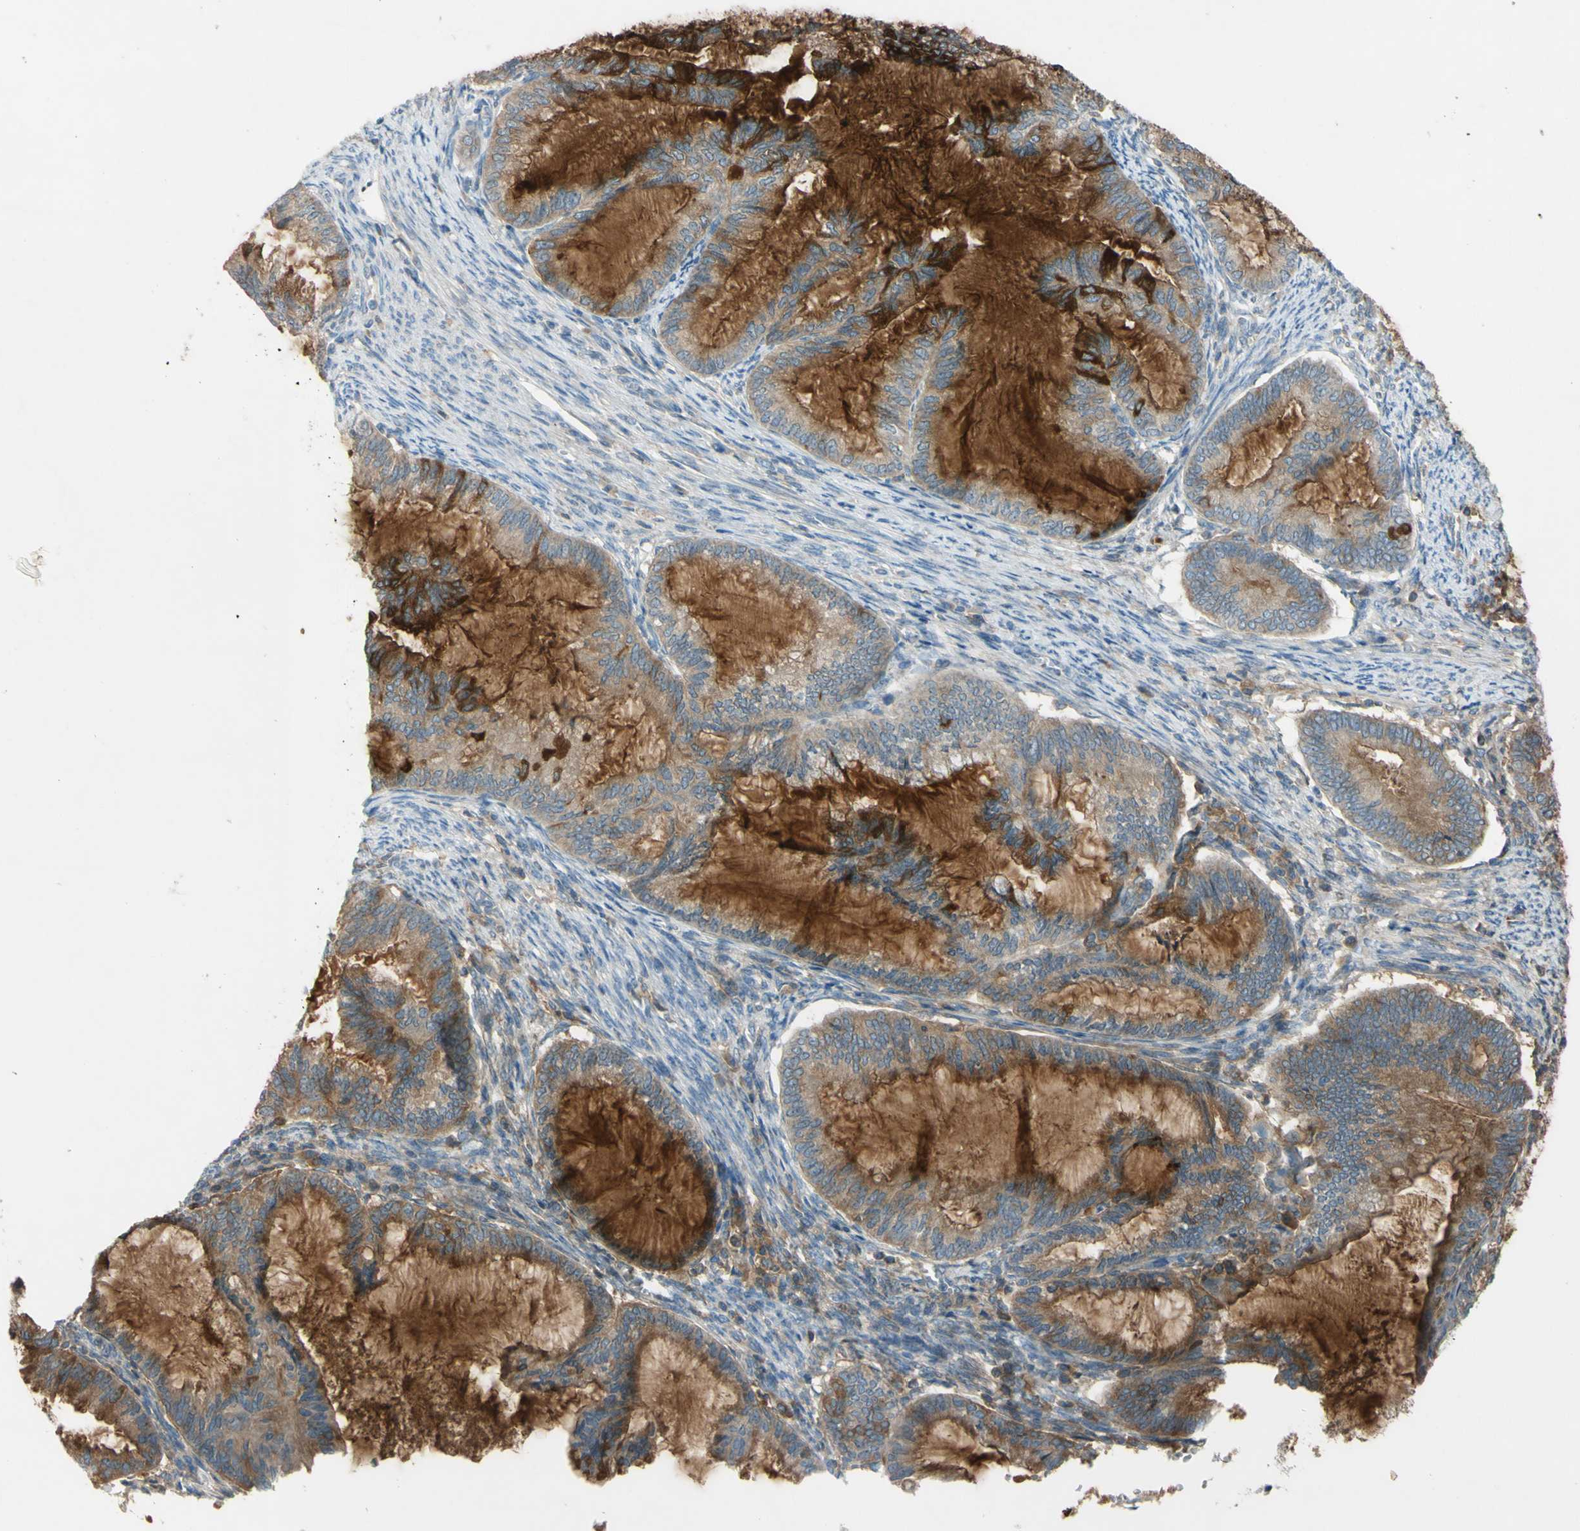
{"staining": {"intensity": "strong", "quantity": ">75%", "location": "cytoplasmic/membranous"}, "tissue": "cervical cancer", "cell_type": "Tumor cells", "image_type": "cancer", "snomed": [{"axis": "morphology", "description": "Normal tissue, NOS"}, {"axis": "morphology", "description": "Adenocarcinoma, NOS"}, {"axis": "topography", "description": "Cervix"}, {"axis": "topography", "description": "Endometrium"}], "caption": "The micrograph shows immunohistochemical staining of cervical cancer. There is strong cytoplasmic/membranous expression is seen in approximately >75% of tumor cells. The staining was performed using DAB (3,3'-diaminobenzidine) to visualize the protein expression in brown, while the nuclei were stained in blue with hematoxylin (Magnification: 20x).", "gene": "ATRN", "patient": {"sex": "female", "age": 86}}